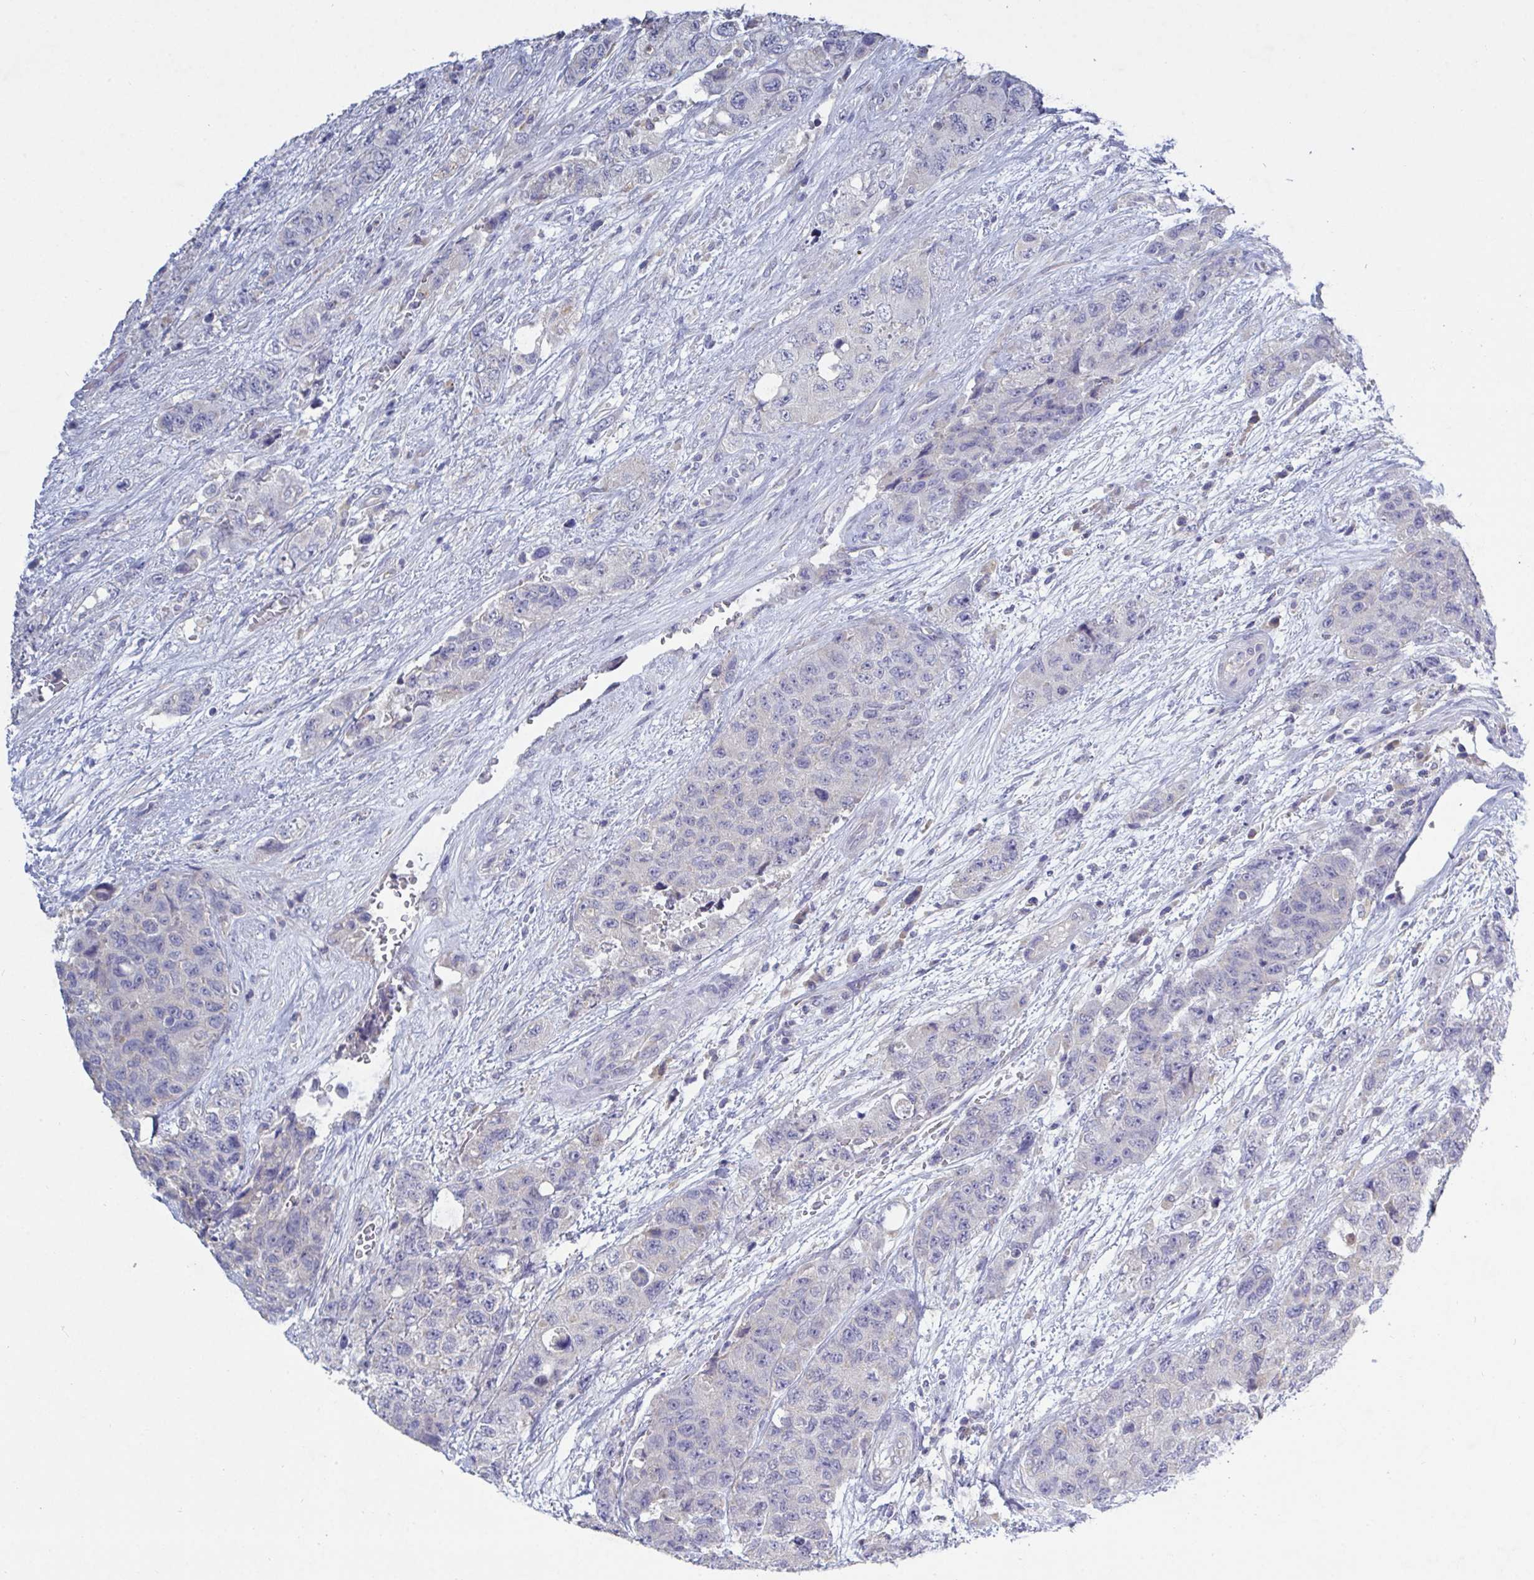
{"staining": {"intensity": "negative", "quantity": "none", "location": "none"}, "tissue": "urothelial cancer", "cell_type": "Tumor cells", "image_type": "cancer", "snomed": [{"axis": "morphology", "description": "Urothelial carcinoma, High grade"}, {"axis": "topography", "description": "Urinary bladder"}], "caption": "This is an IHC photomicrograph of urothelial carcinoma (high-grade). There is no positivity in tumor cells.", "gene": "GALNT13", "patient": {"sex": "female", "age": 78}}